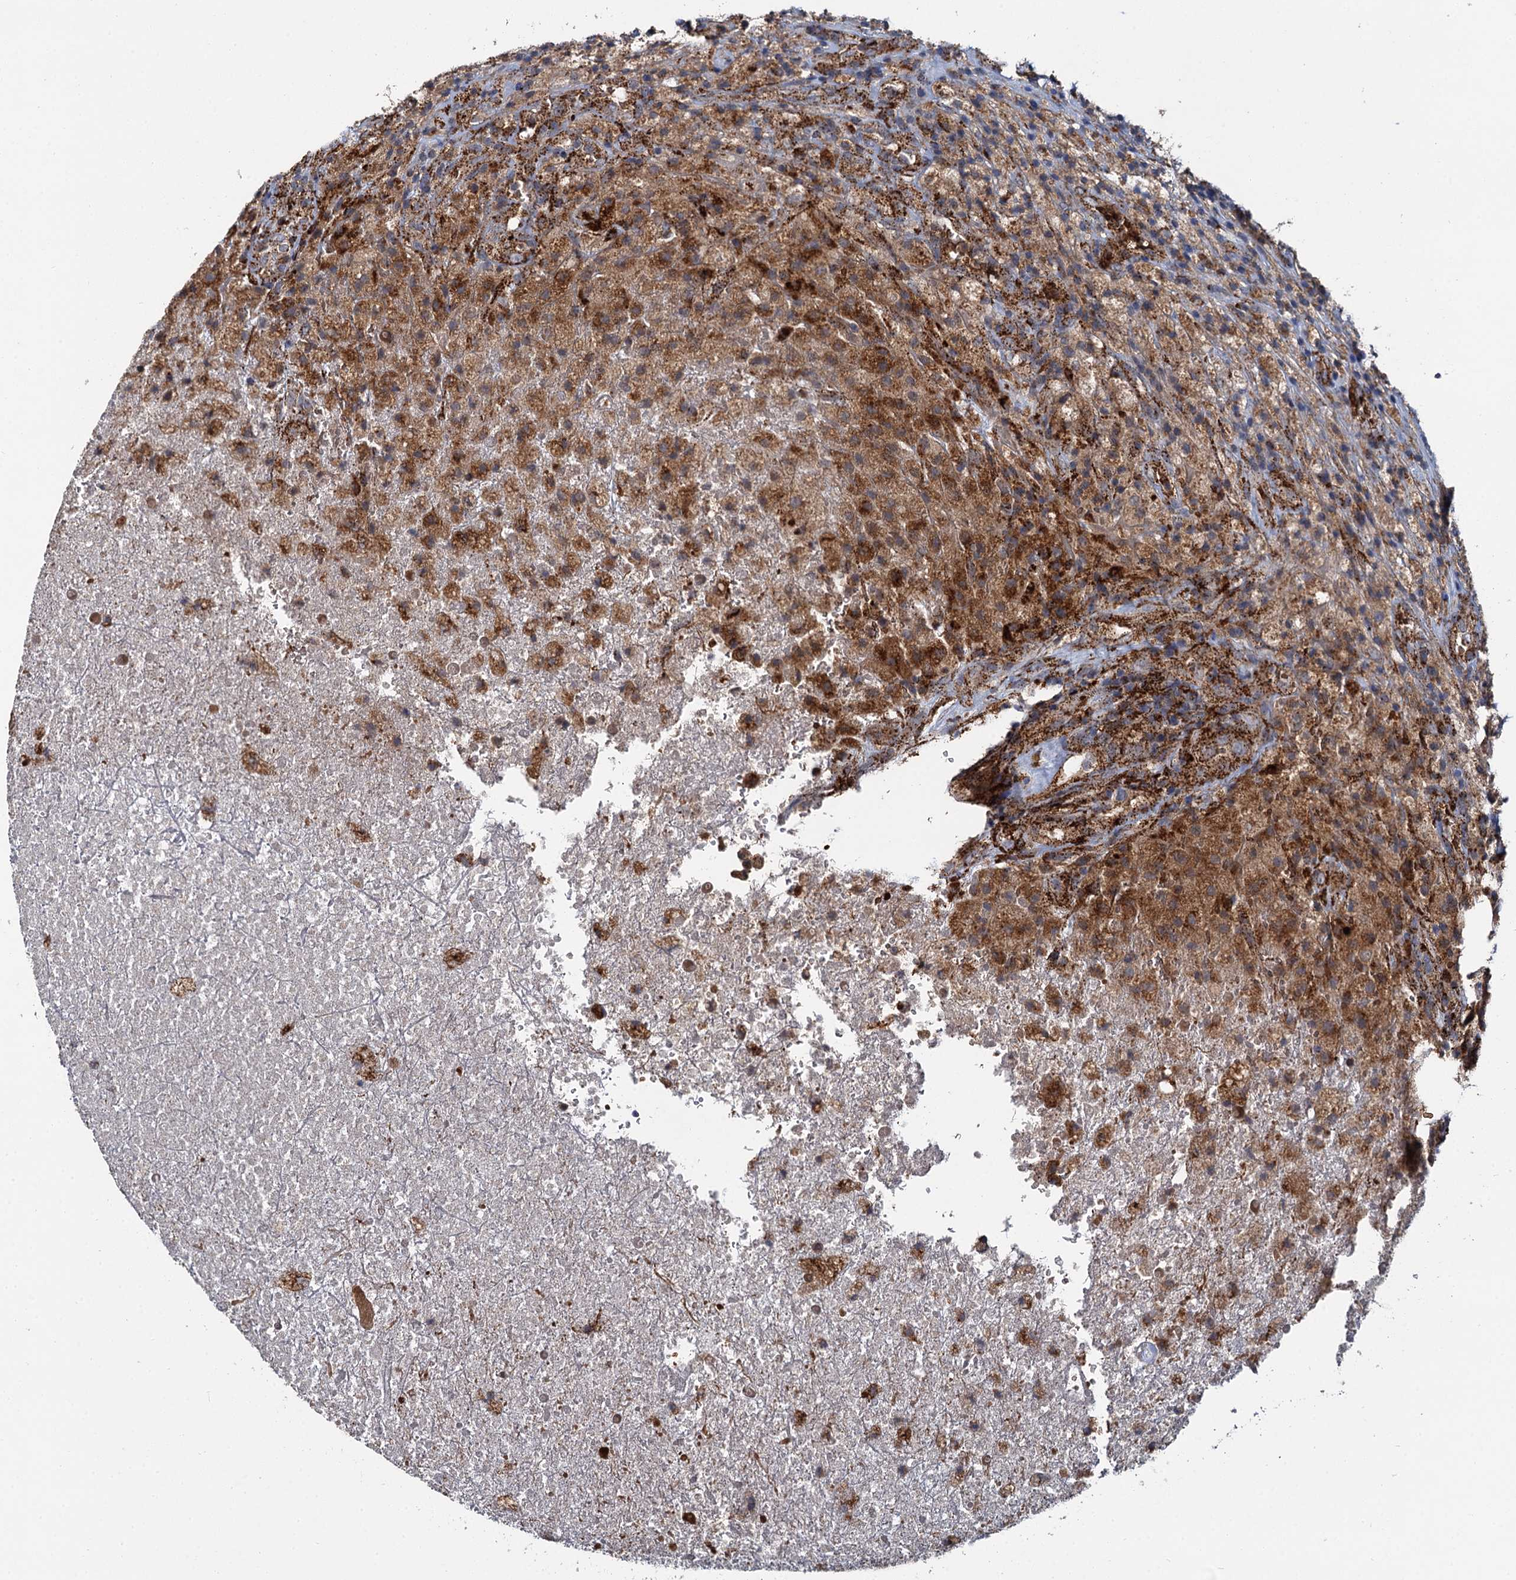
{"staining": {"intensity": "strong", "quantity": "25%-75%", "location": "cytoplasmic/membranous"}, "tissue": "glioma", "cell_type": "Tumor cells", "image_type": "cancer", "snomed": [{"axis": "morphology", "description": "Glioma, malignant, High grade"}, {"axis": "topography", "description": "Brain"}], "caption": "Protein analysis of high-grade glioma (malignant) tissue displays strong cytoplasmic/membranous positivity in approximately 25%-75% of tumor cells.", "gene": "GBA1", "patient": {"sex": "male", "age": 69}}